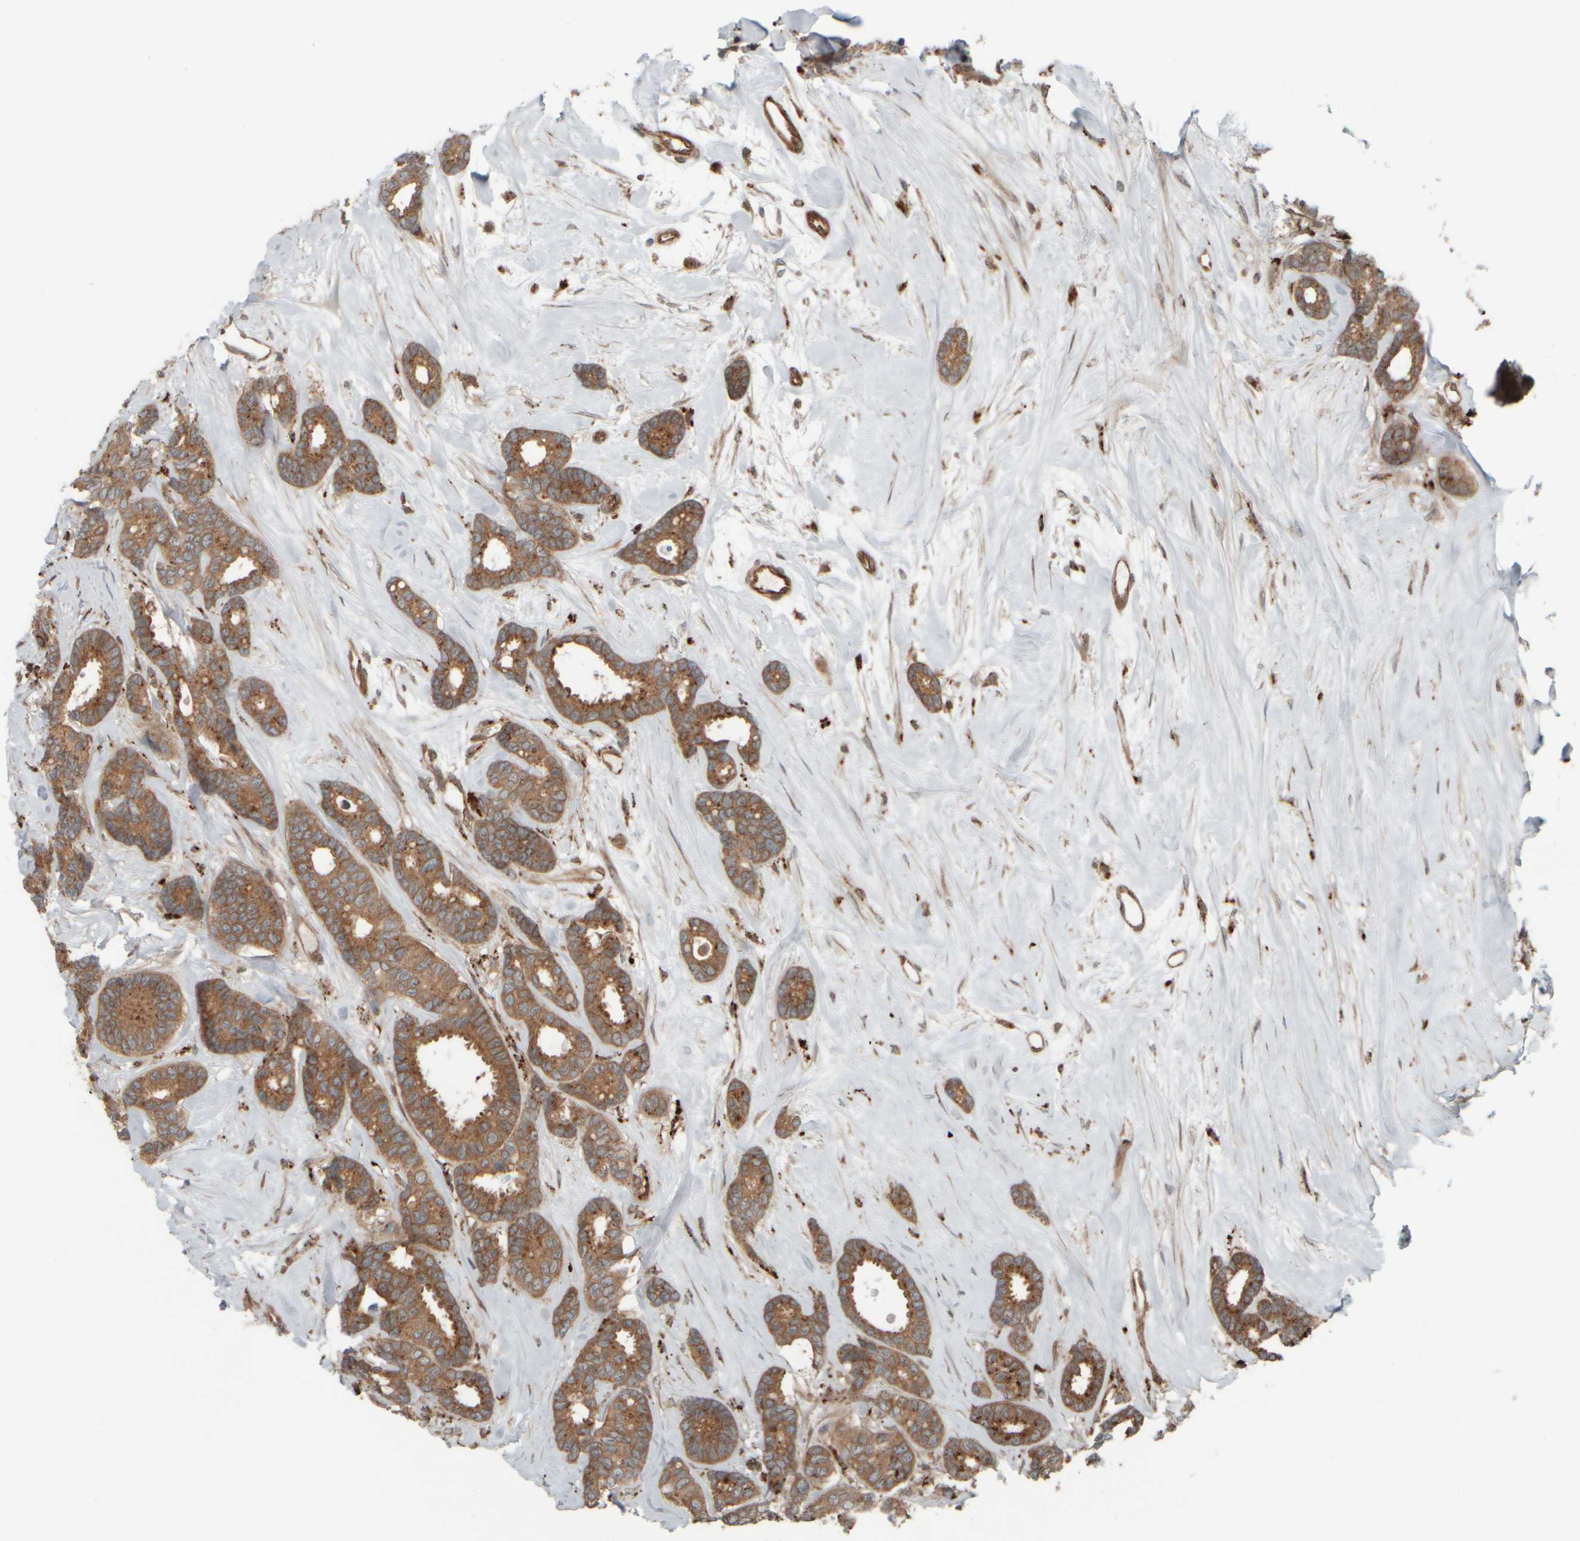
{"staining": {"intensity": "moderate", "quantity": ">75%", "location": "cytoplasmic/membranous"}, "tissue": "breast cancer", "cell_type": "Tumor cells", "image_type": "cancer", "snomed": [{"axis": "morphology", "description": "Duct carcinoma"}, {"axis": "topography", "description": "Breast"}], "caption": "Invasive ductal carcinoma (breast) stained for a protein (brown) exhibits moderate cytoplasmic/membranous positive positivity in about >75% of tumor cells.", "gene": "GIGYF1", "patient": {"sex": "female", "age": 87}}